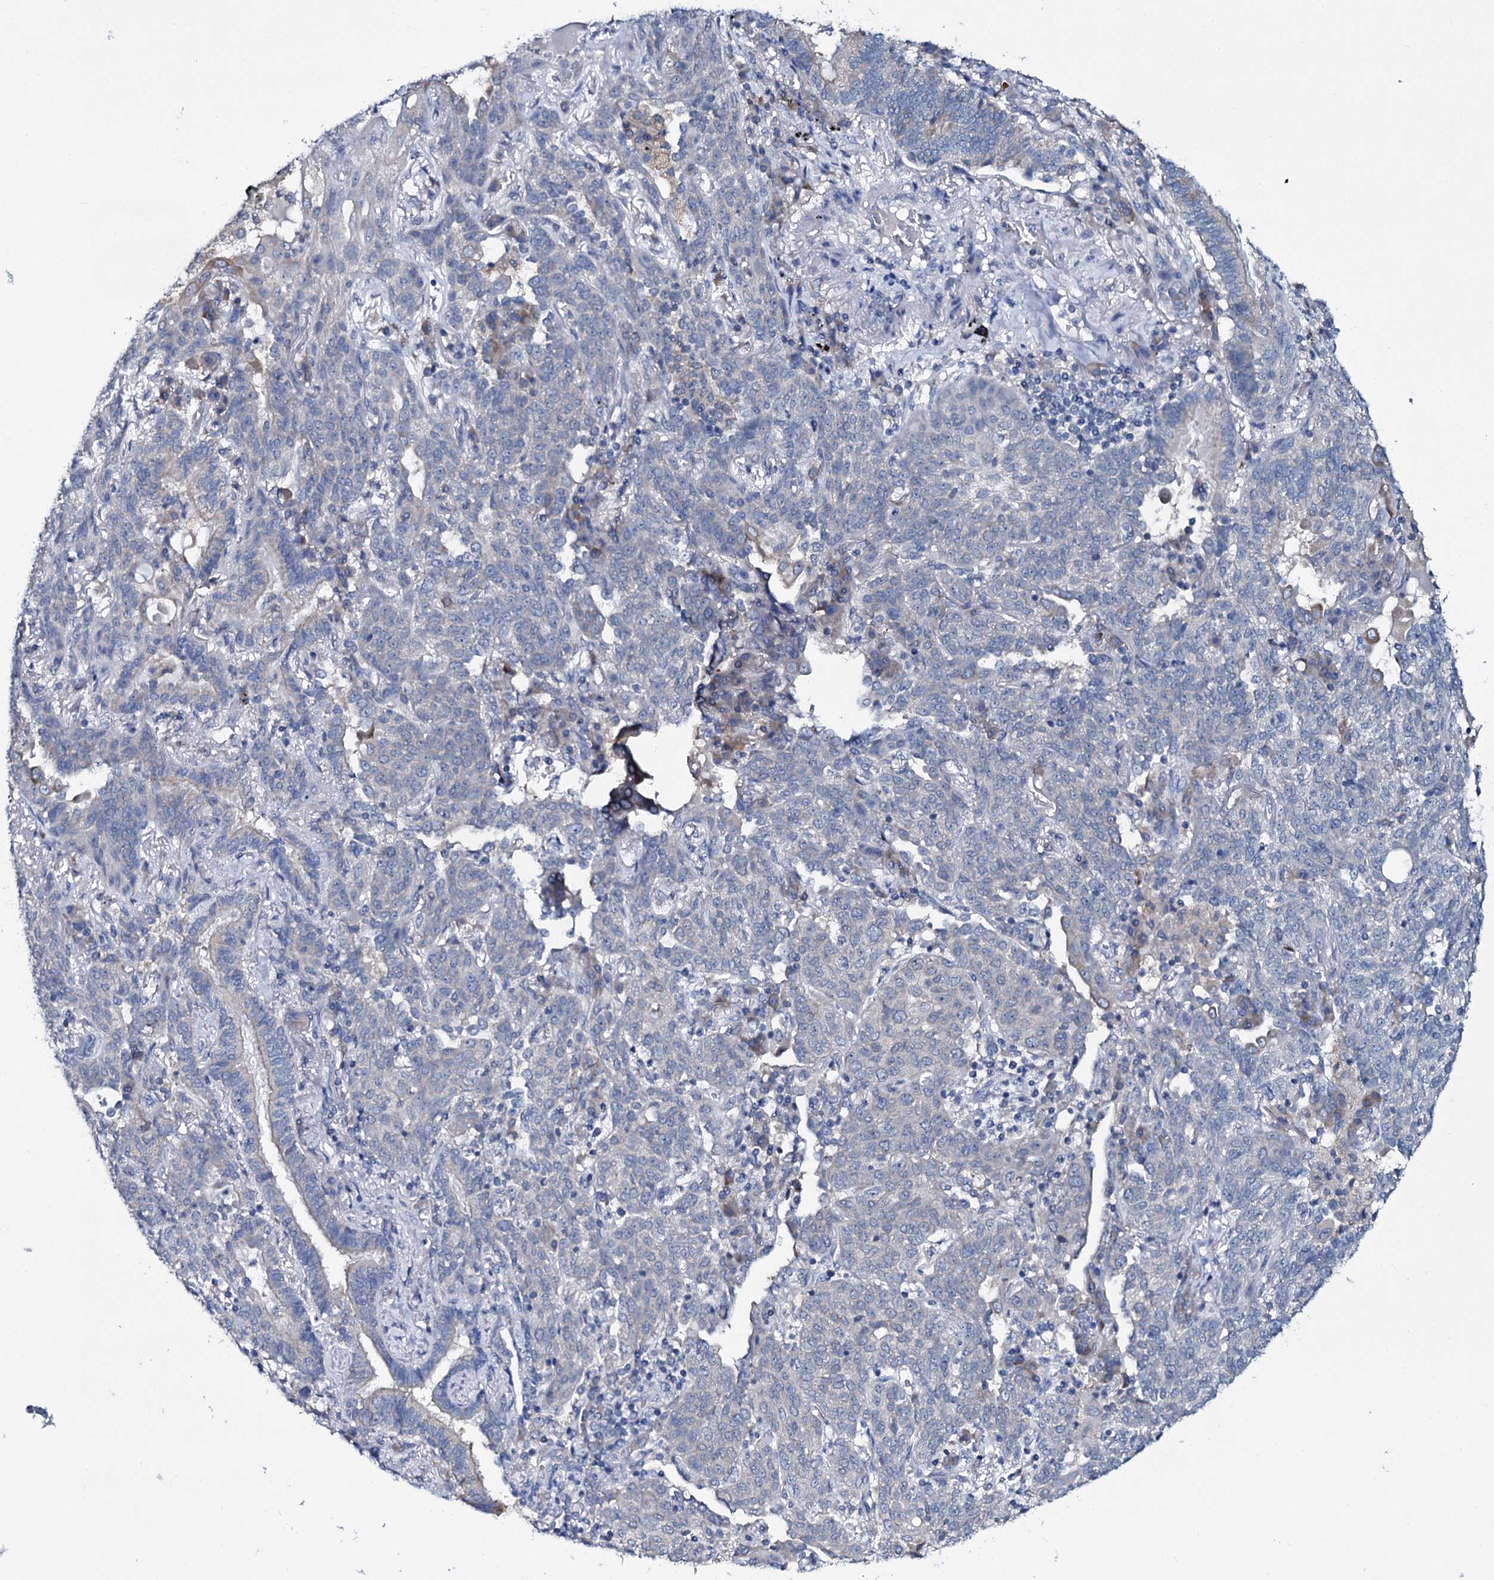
{"staining": {"intensity": "negative", "quantity": "none", "location": "none"}, "tissue": "lung cancer", "cell_type": "Tumor cells", "image_type": "cancer", "snomed": [{"axis": "morphology", "description": "Squamous cell carcinoma, NOS"}, {"axis": "topography", "description": "Lung"}], "caption": "Tumor cells are negative for brown protein staining in lung cancer.", "gene": "TPGS2", "patient": {"sex": "female", "age": 70}}